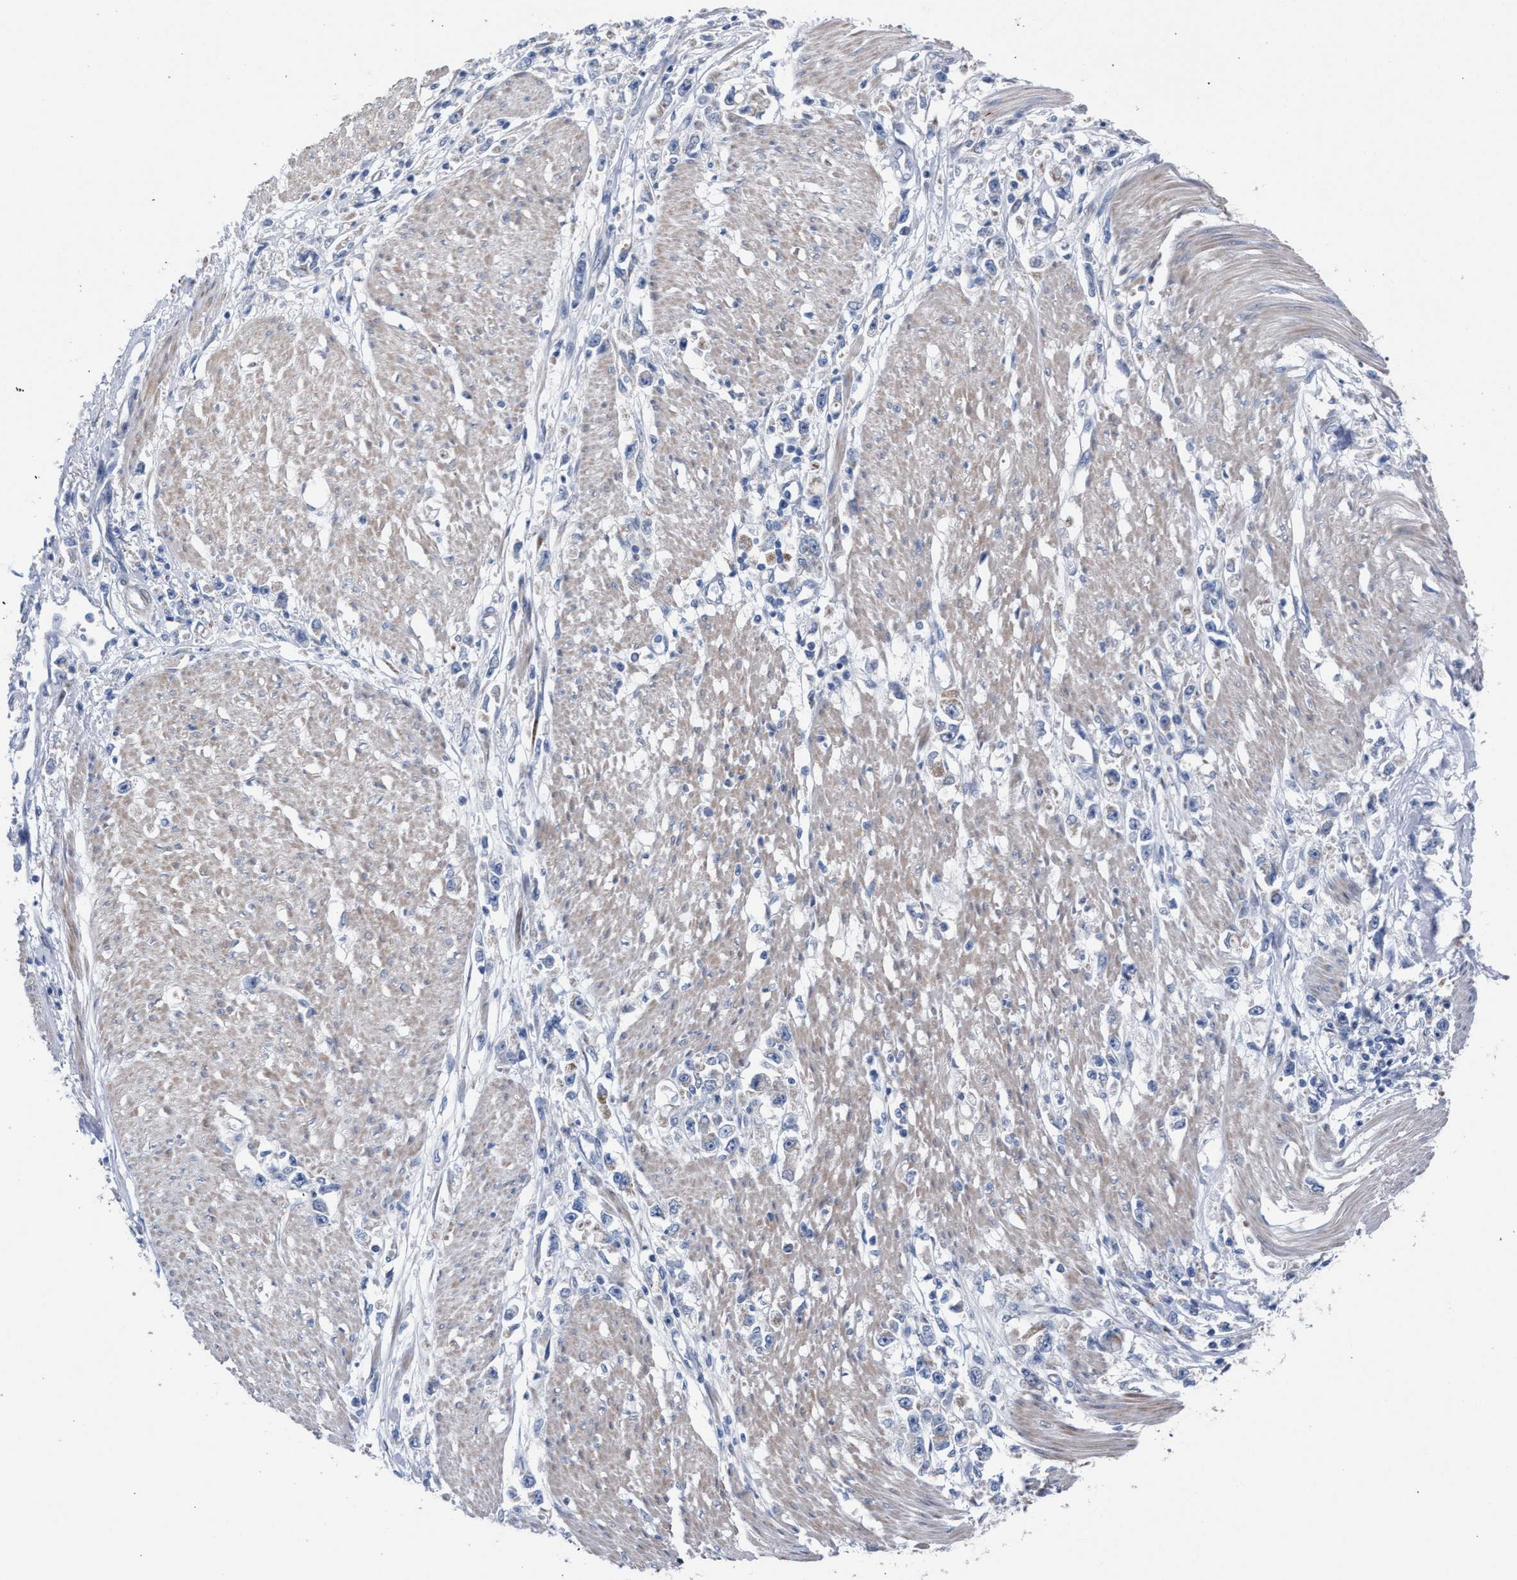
{"staining": {"intensity": "negative", "quantity": "none", "location": "none"}, "tissue": "stomach cancer", "cell_type": "Tumor cells", "image_type": "cancer", "snomed": [{"axis": "morphology", "description": "Adenocarcinoma, NOS"}, {"axis": "topography", "description": "Stomach"}], "caption": "This is an IHC micrograph of adenocarcinoma (stomach). There is no positivity in tumor cells.", "gene": "RNF135", "patient": {"sex": "female", "age": 59}}